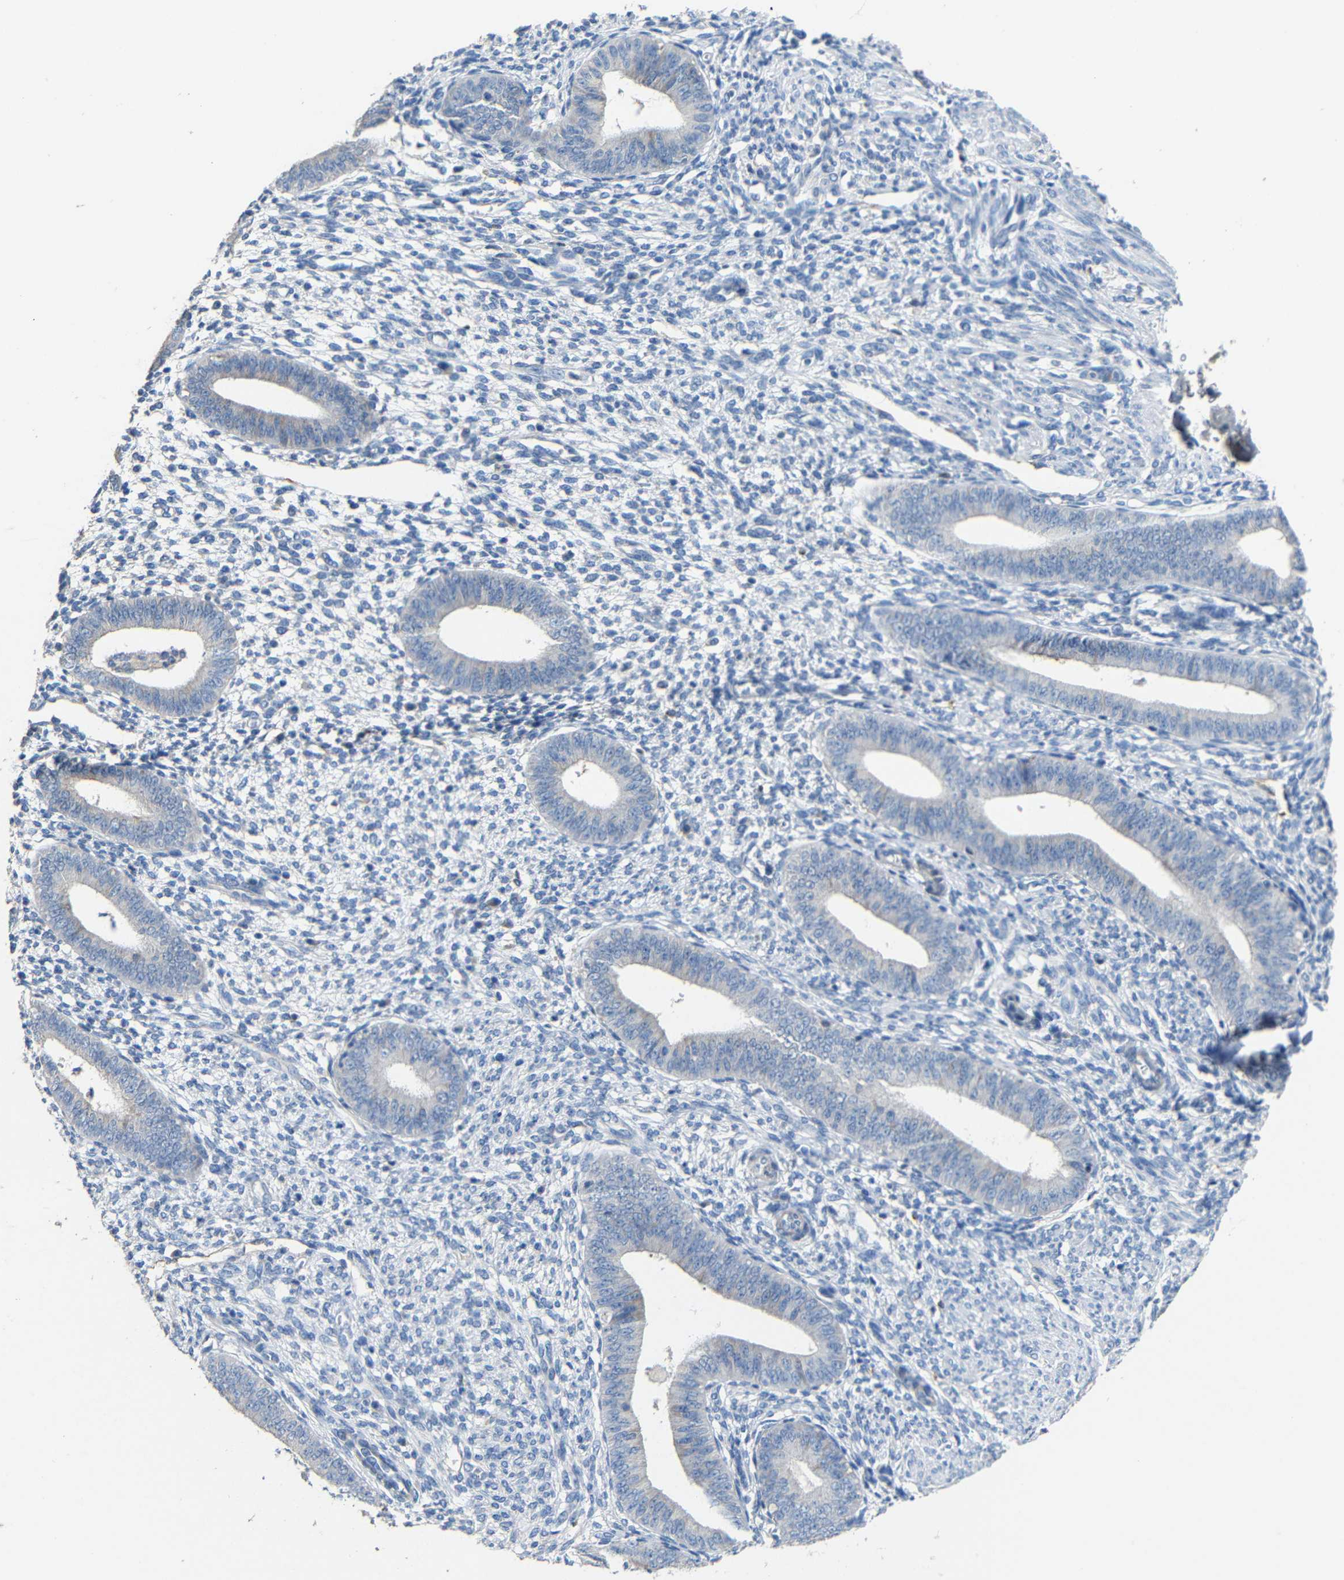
{"staining": {"intensity": "negative", "quantity": "none", "location": "none"}, "tissue": "endometrium", "cell_type": "Cells in endometrial stroma", "image_type": "normal", "snomed": [{"axis": "morphology", "description": "Normal tissue, NOS"}, {"axis": "topography", "description": "Endometrium"}], "caption": "Immunohistochemistry micrograph of normal endometrium stained for a protein (brown), which displays no staining in cells in endometrial stroma. (DAB immunohistochemistry, high magnification).", "gene": "ACKR2", "patient": {"sex": "female", "age": 35}}